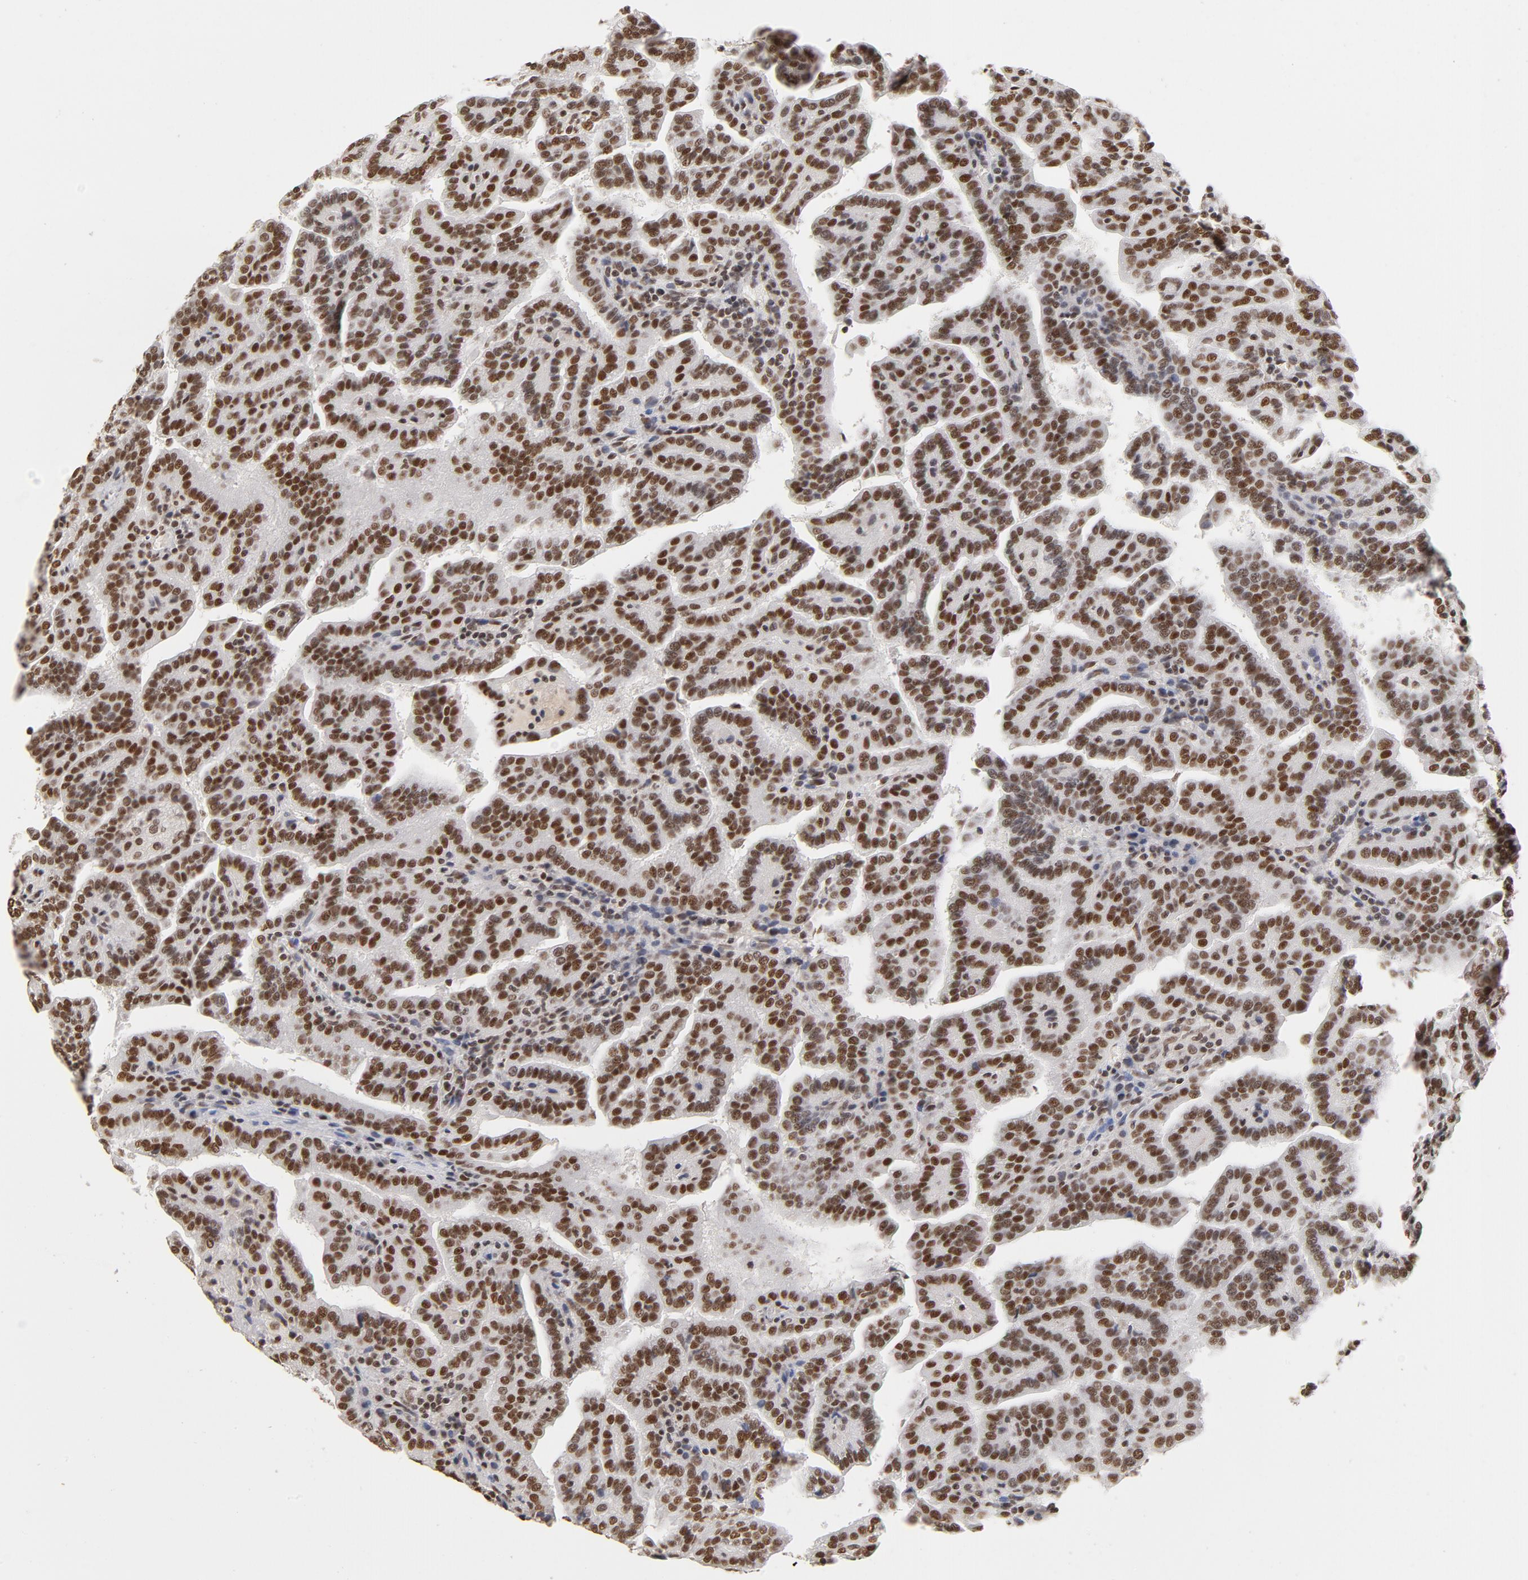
{"staining": {"intensity": "moderate", "quantity": ">75%", "location": "nuclear"}, "tissue": "renal cancer", "cell_type": "Tumor cells", "image_type": "cancer", "snomed": [{"axis": "morphology", "description": "Adenocarcinoma, NOS"}, {"axis": "topography", "description": "Kidney"}], "caption": "DAB (3,3'-diaminobenzidine) immunohistochemical staining of human renal adenocarcinoma demonstrates moderate nuclear protein positivity in approximately >75% of tumor cells.", "gene": "TP53BP1", "patient": {"sex": "male", "age": 61}}